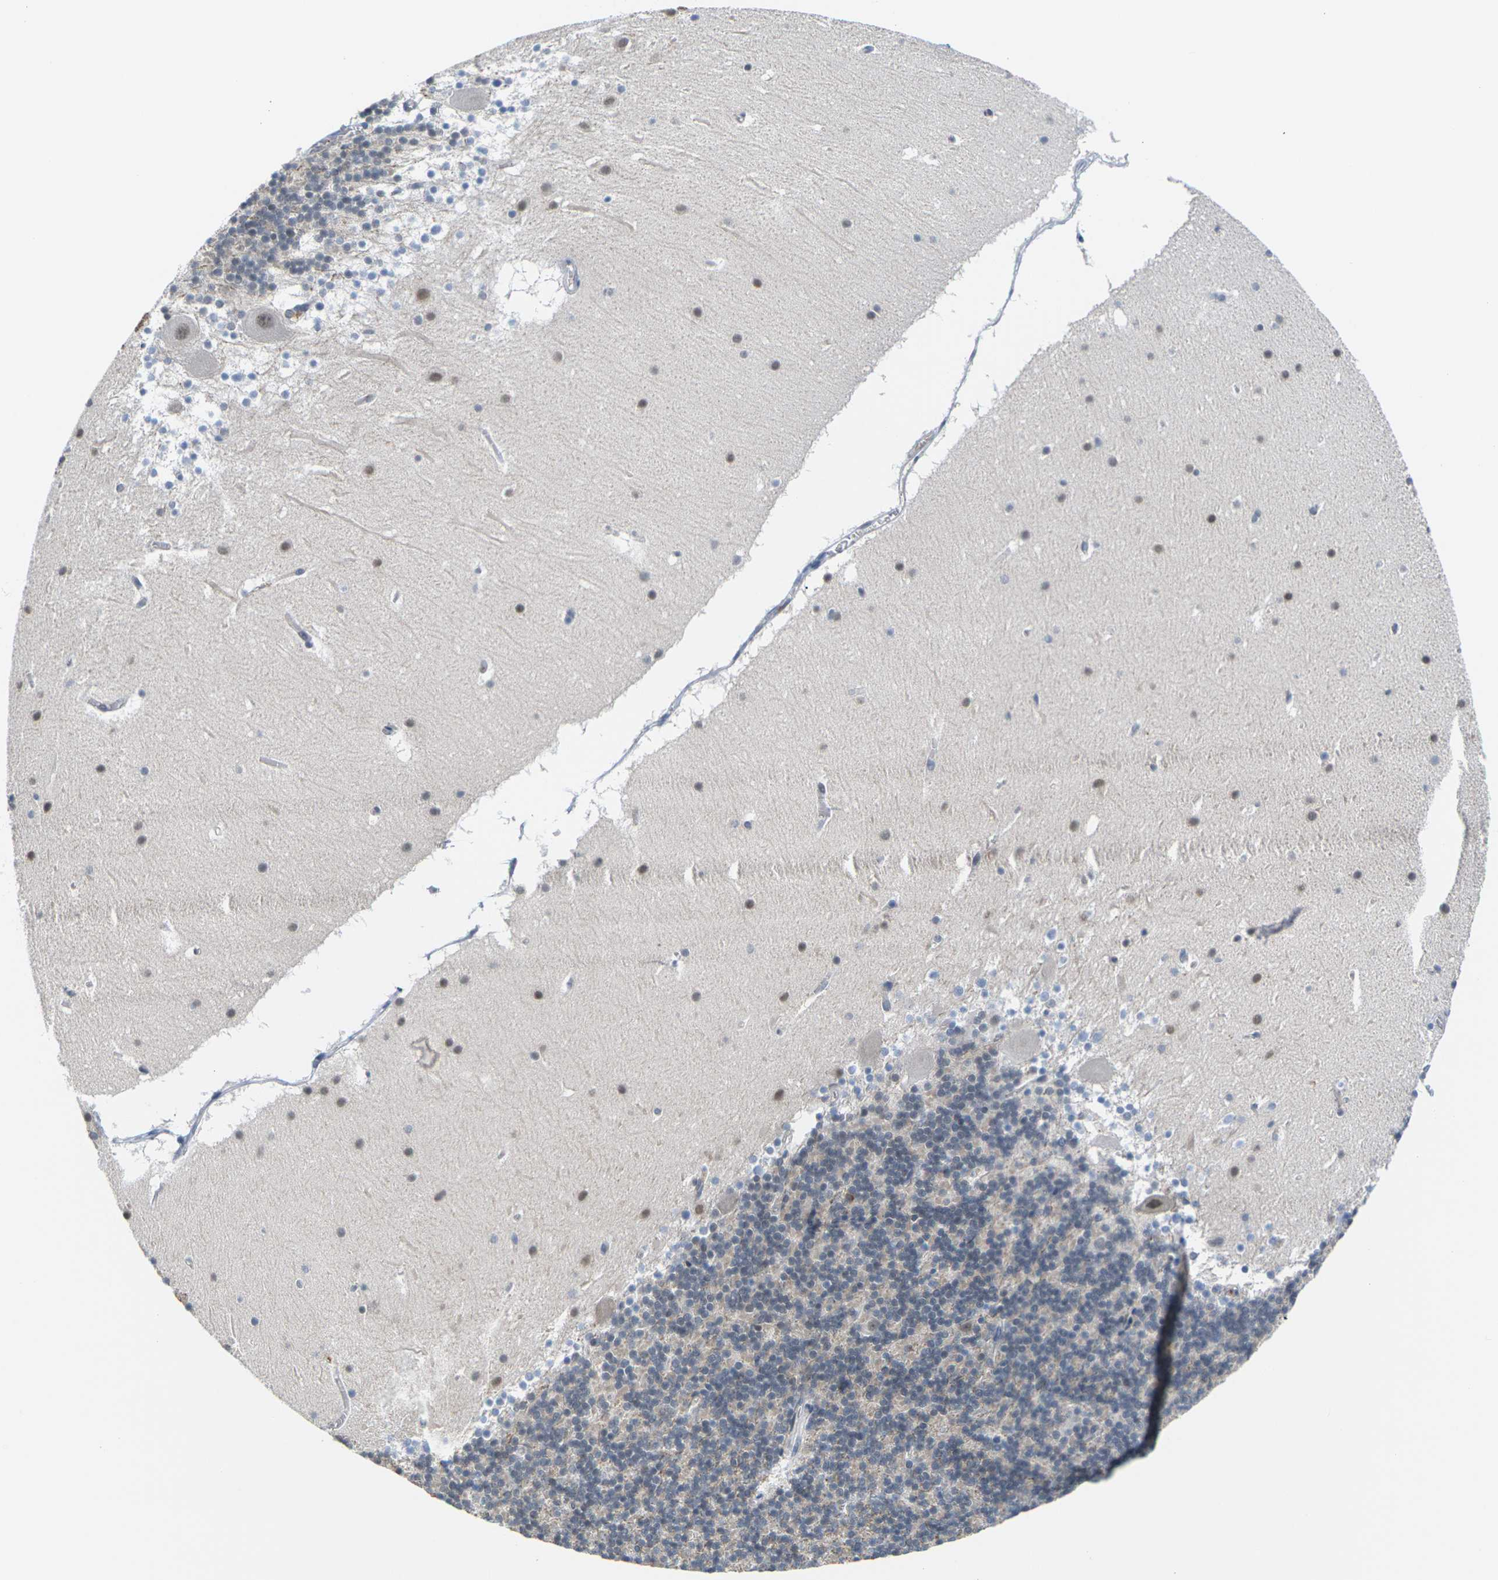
{"staining": {"intensity": "weak", "quantity": "<25%", "location": "cytoplasmic/membranous,nuclear"}, "tissue": "cerebellum", "cell_type": "Cells in granular layer", "image_type": "normal", "snomed": [{"axis": "morphology", "description": "Normal tissue, NOS"}, {"axis": "topography", "description": "Cerebellum"}], "caption": "Immunohistochemistry micrograph of normal cerebellum stained for a protein (brown), which demonstrates no positivity in cells in granular layer.", "gene": "PKP2", "patient": {"sex": "male", "age": 45}}